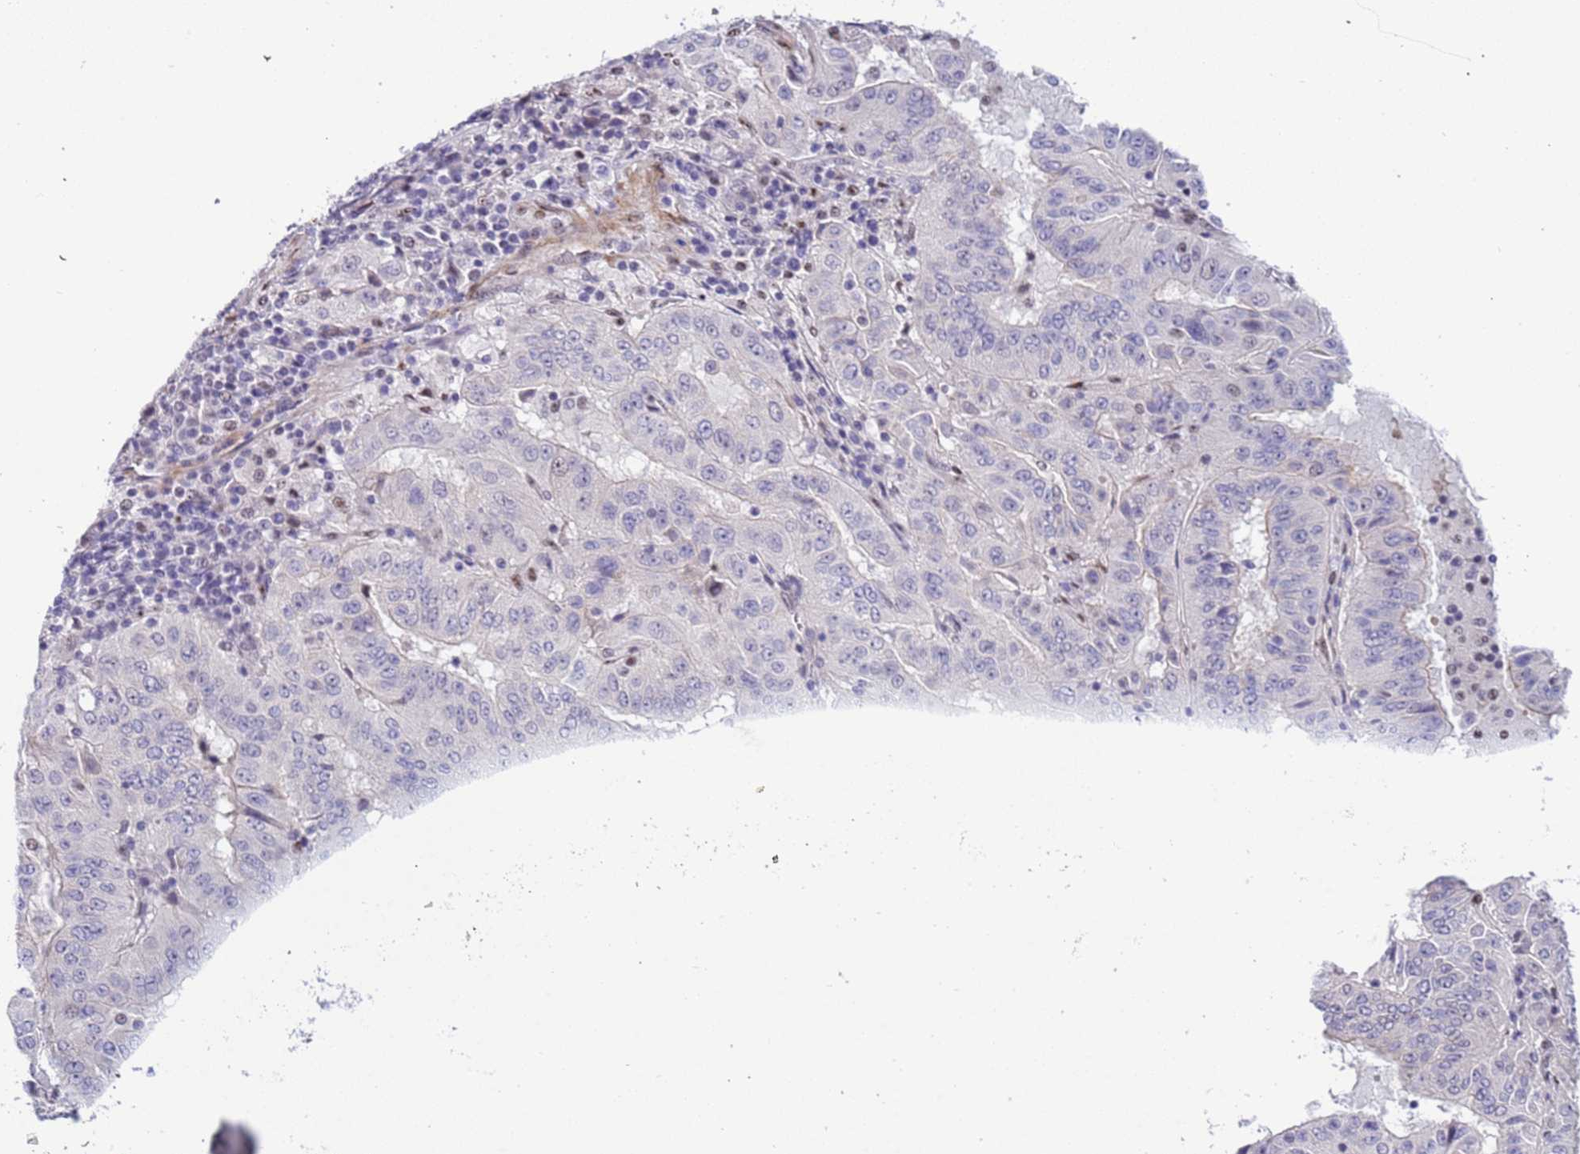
{"staining": {"intensity": "negative", "quantity": "none", "location": "none"}, "tissue": "pancreatic cancer", "cell_type": "Tumor cells", "image_type": "cancer", "snomed": [{"axis": "morphology", "description": "Adenocarcinoma, NOS"}, {"axis": "topography", "description": "Pancreas"}], "caption": "Histopathology image shows no significant protein expression in tumor cells of pancreatic cancer.", "gene": "PLEKHH1", "patient": {"sex": "male", "age": 63}}